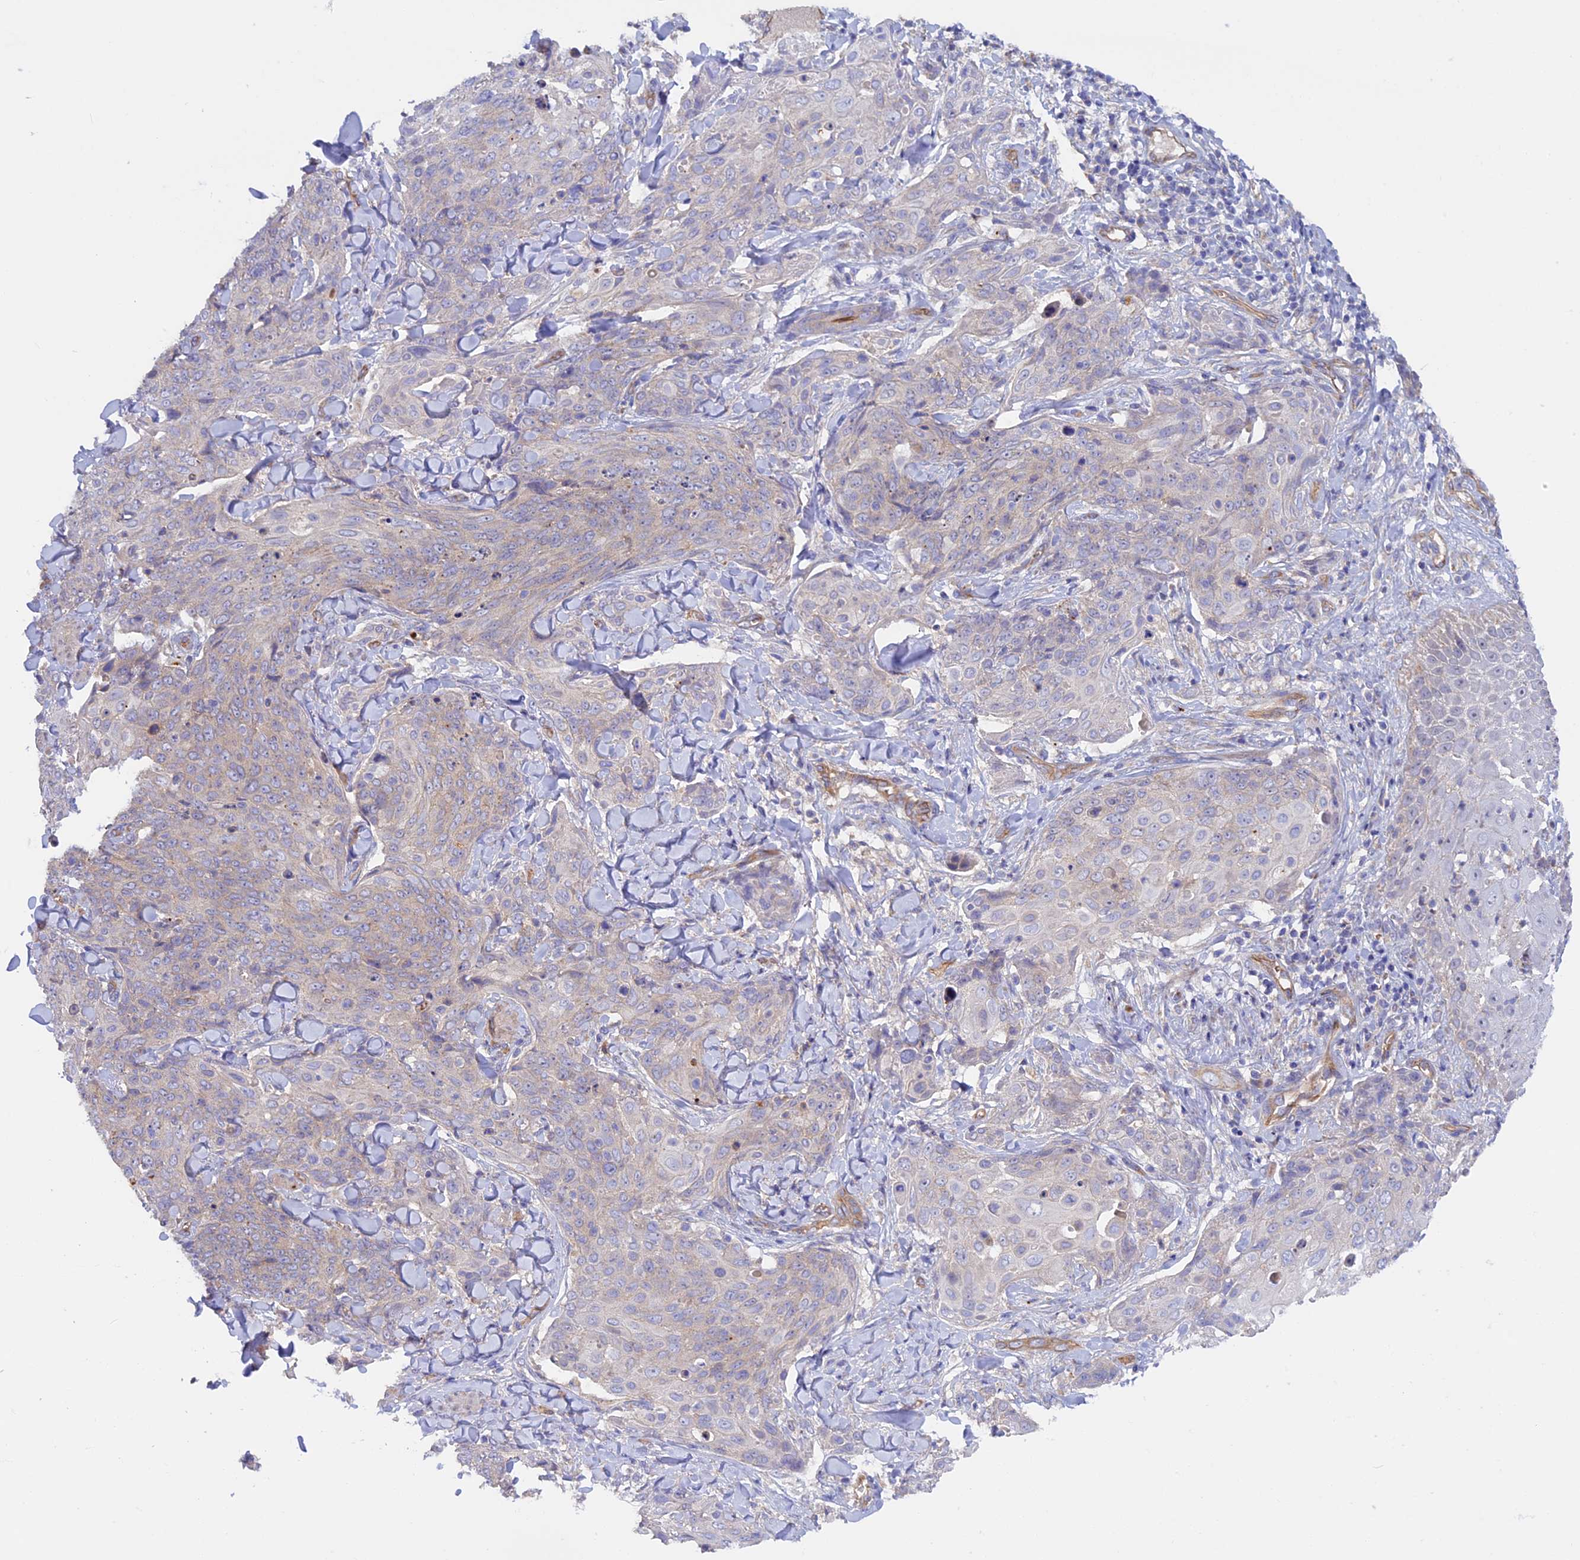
{"staining": {"intensity": "weak", "quantity": "<25%", "location": "cytoplasmic/membranous"}, "tissue": "skin cancer", "cell_type": "Tumor cells", "image_type": "cancer", "snomed": [{"axis": "morphology", "description": "Squamous cell carcinoma, NOS"}, {"axis": "topography", "description": "Skin"}, {"axis": "topography", "description": "Vulva"}], "caption": "Skin squamous cell carcinoma was stained to show a protein in brown. There is no significant expression in tumor cells.", "gene": "DUS3L", "patient": {"sex": "female", "age": 85}}